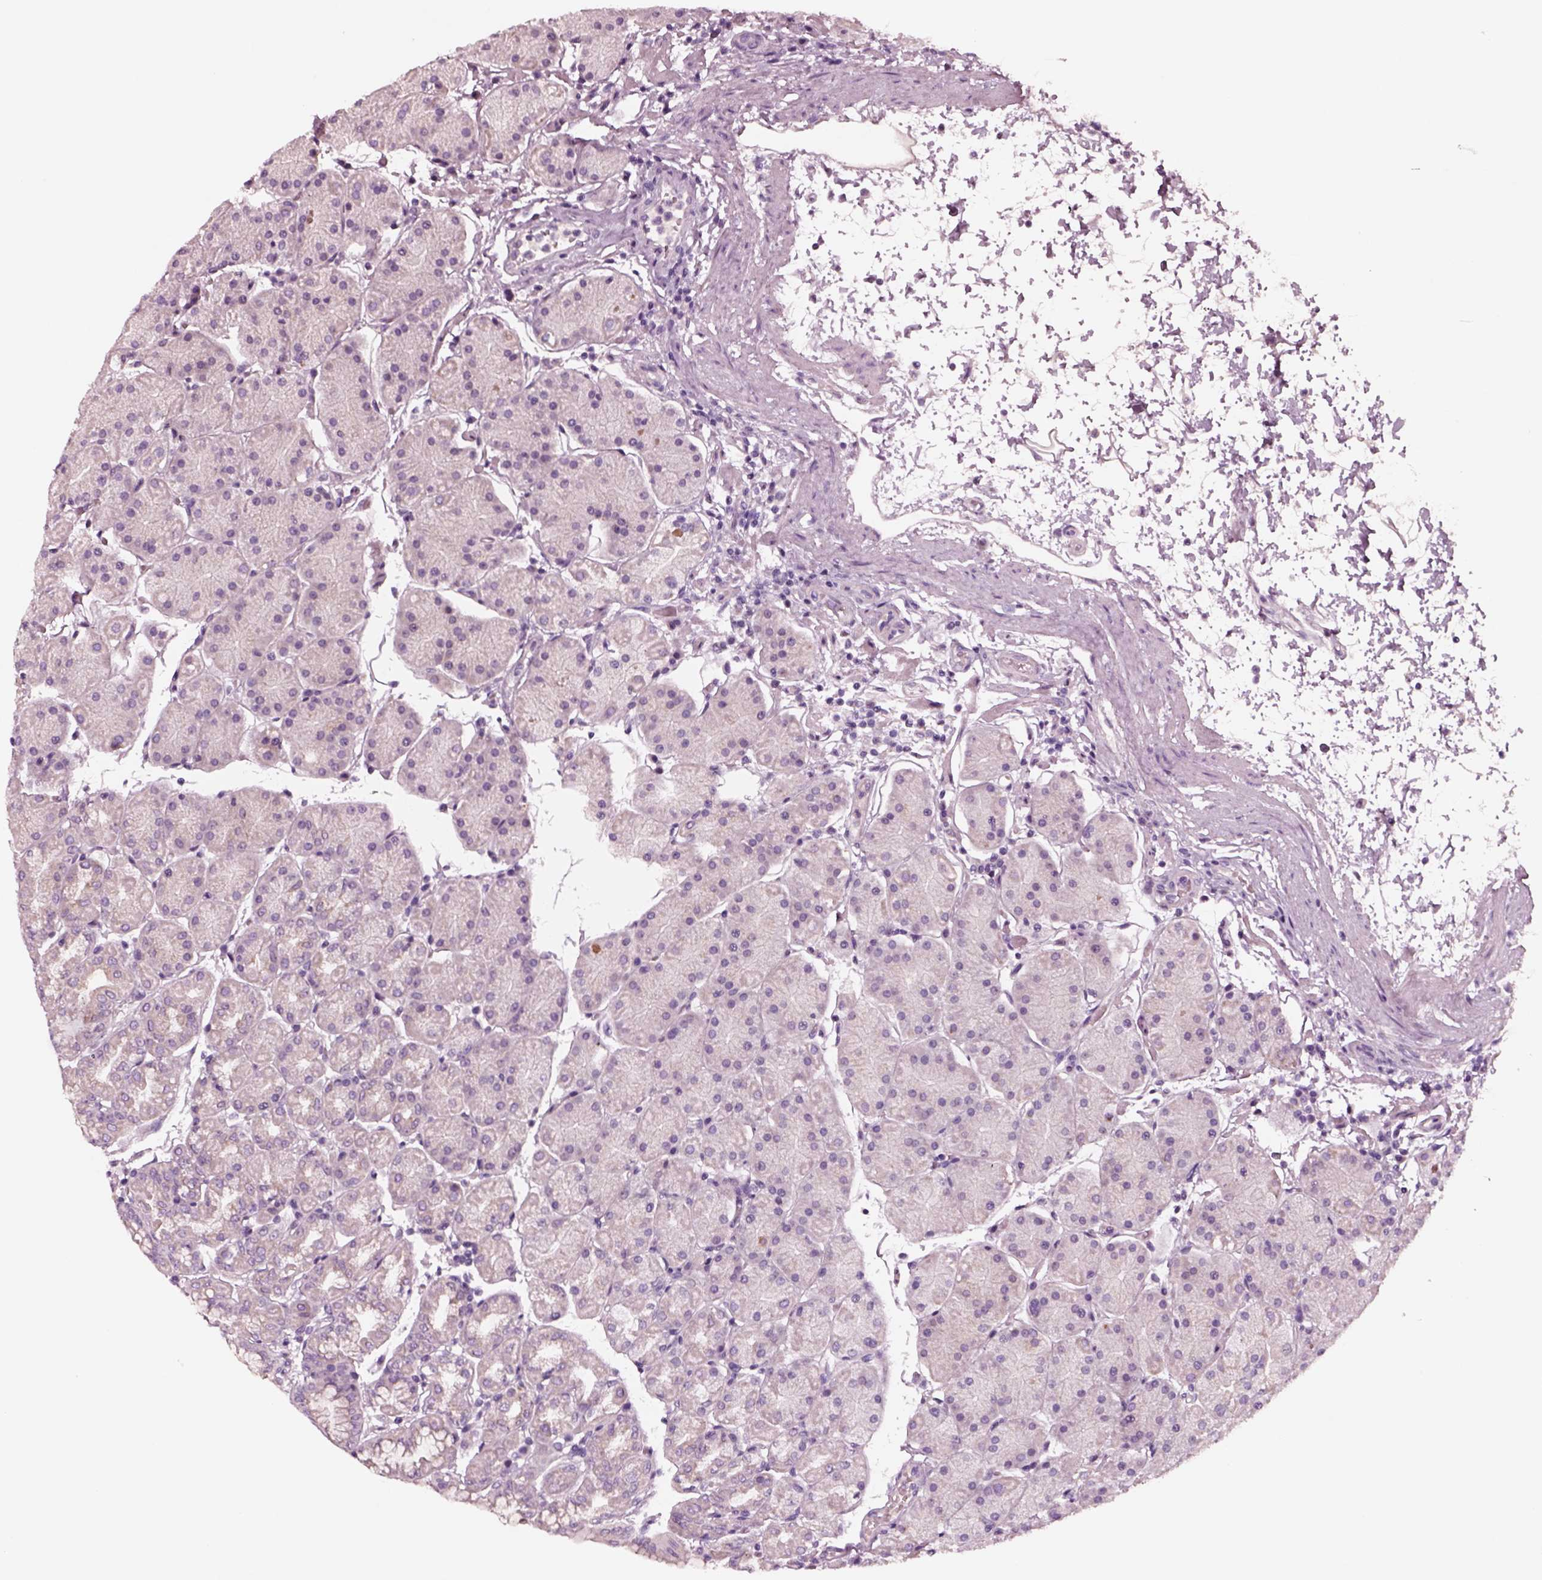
{"staining": {"intensity": "negative", "quantity": "none", "location": "none"}, "tissue": "stomach", "cell_type": "Glandular cells", "image_type": "normal", "snomed": [{"axis": "morphology", "description": "Normal tissue, NOS"}, {"axis": "topography", "description": "Stomach"}], "caption": "An immunohistochemistry (IHC) micrograph of benign stomach is shown. There is no staining in glandular cells of stomach.", "gene": "NMRK2", "patient": {"sex": "male", "age": 54}}